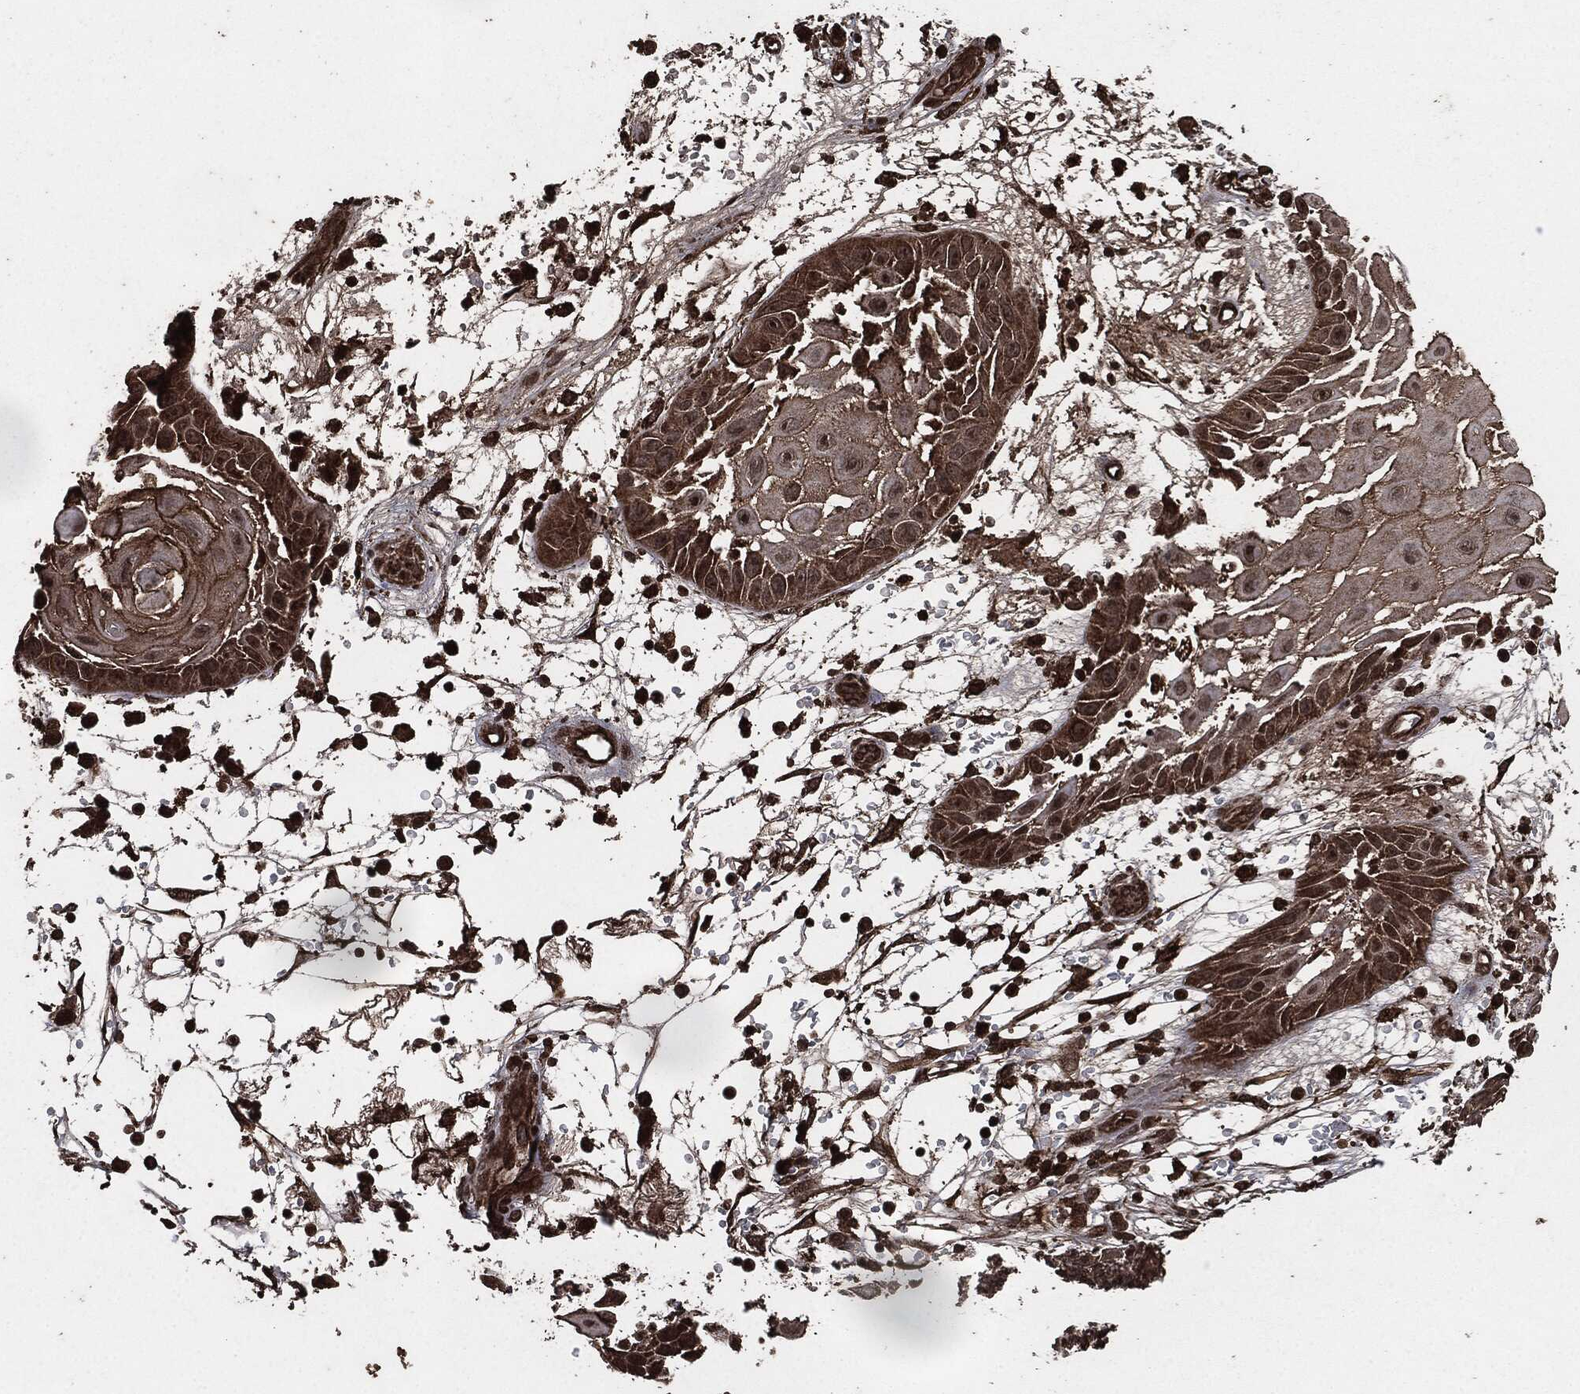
{"staining": {"intensity": "strong", "quantity": "25%-75%", "location": "cytoplasmic/membranous"}, "tissue": "skin cancer", "cell_type": "Tumor cells", "image_type": "cancer", "snomed": [{"axis": "morphology", "description": "Normal tissue, NOS"}, {"axis": "morphology", "description": "Squamous cell carcinoma, NOS"}, {"axis": "topography", "description": "Skin"}], "caption": "Squamous cell carcinoma (skin) tissue demonstrates strong cytoplasmic/membranous positivity in about 25%-75% of tumor cells The staining is performed using DAB brown chromogen to label protein expression. The nuclei are counter-stained blue using hematoxylin.", "gene": "EGFR", "patient": {"sex": "male", "age": 79}}